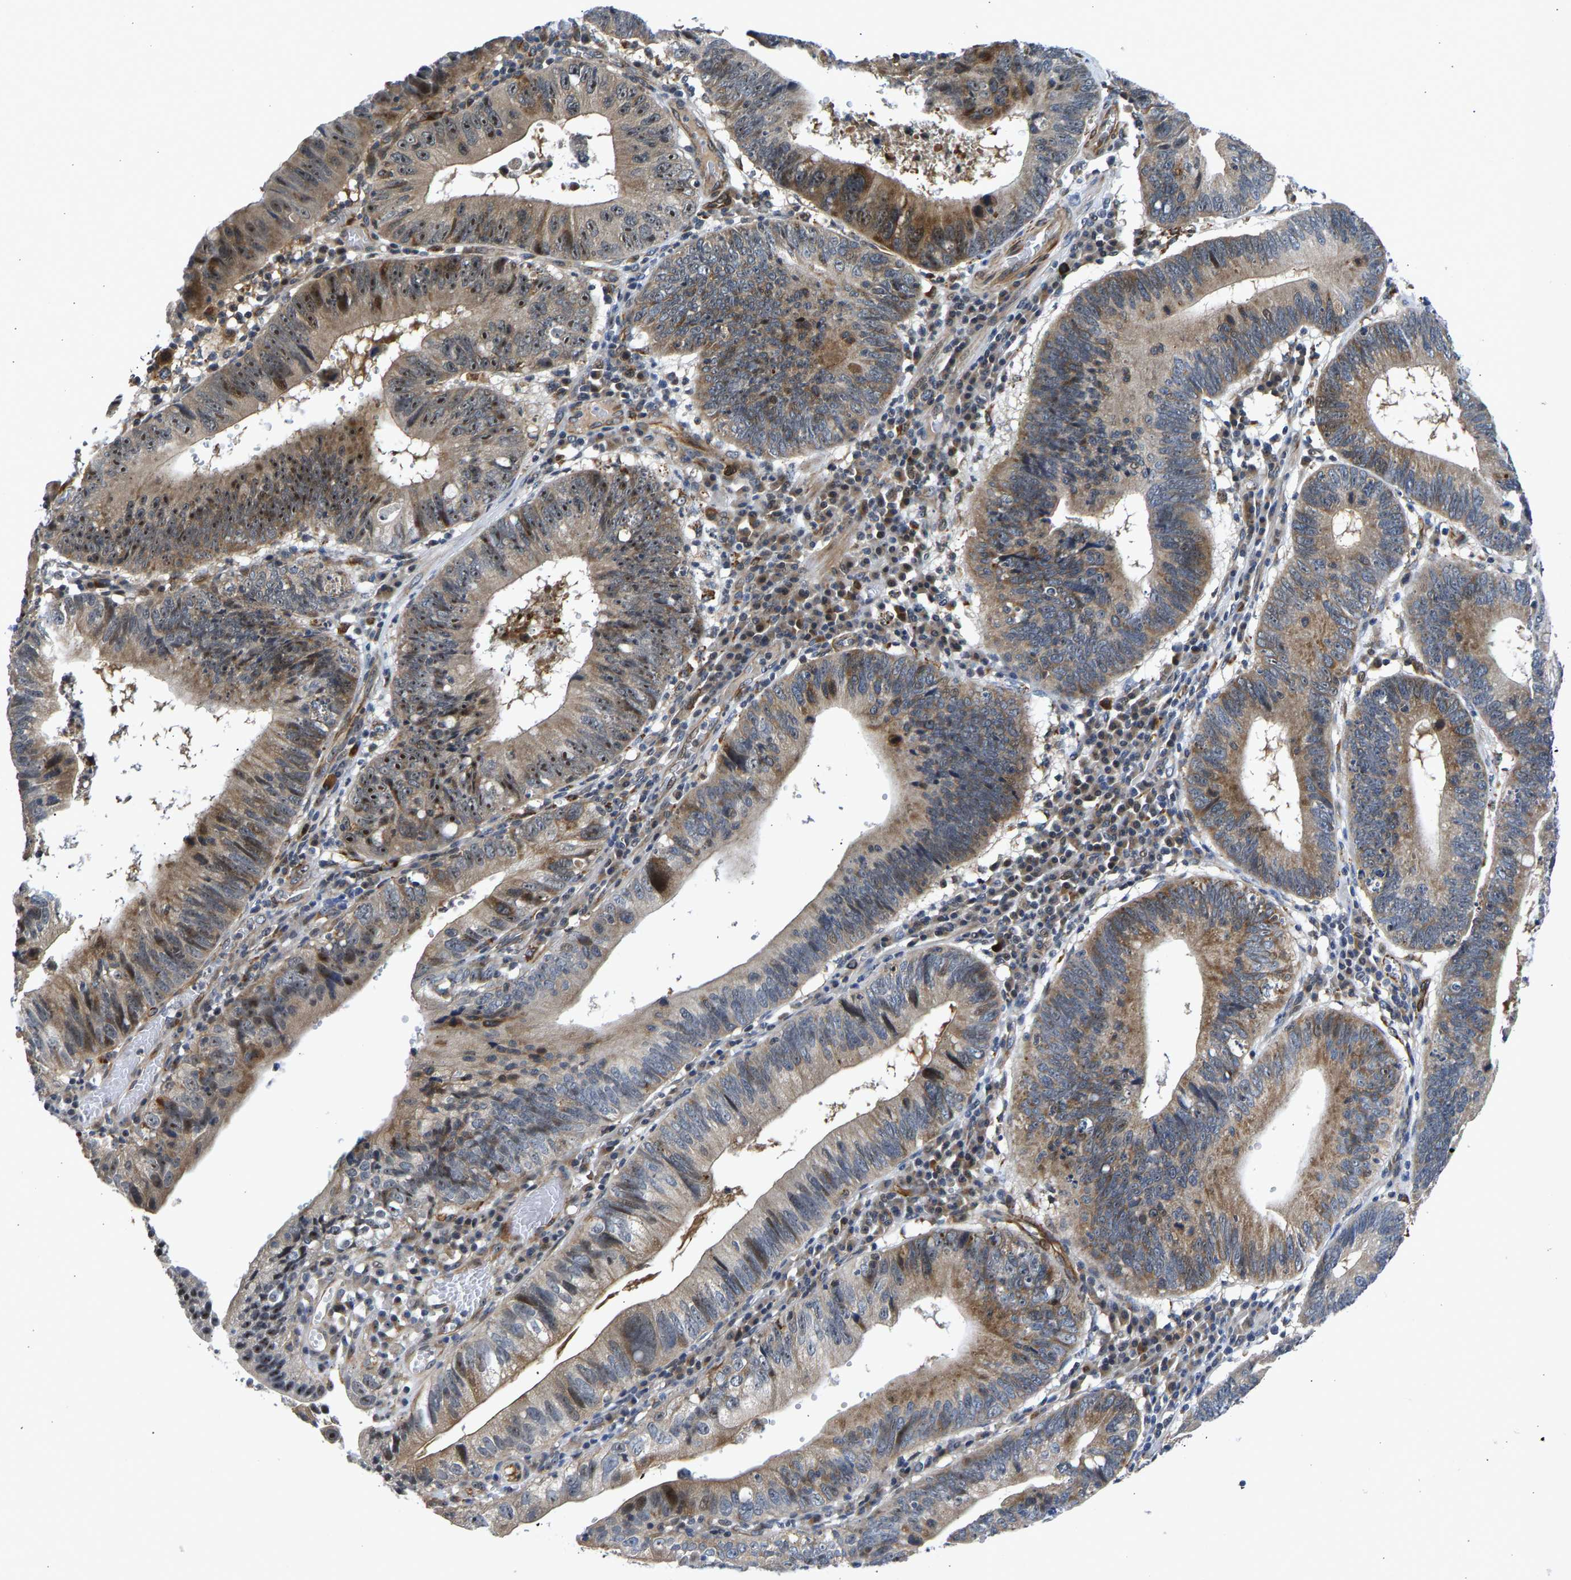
{"staining": {"intensity": "moderate", "quantity": "25%-75%", "location": "cytoplasmic/membranous,nuclear"}, "tissue": "stomach cancer", "cell_type": "Tumor cells", "image_type": "cancer", "snomed": [{"axis": "morphology", "description": "Adenocarcinoma, NOS"}, {"axis": "topography", "description": "Stomach"}], "caption": "Stomach cancer tissue exhibits moderate cytoplasmic/membranous and nuclear expression in about 25%-75% of tumor cells, visualized by immunohistochemistry.", "gene": "RESF1", "patient": {"sex": "male", "age": 59}}